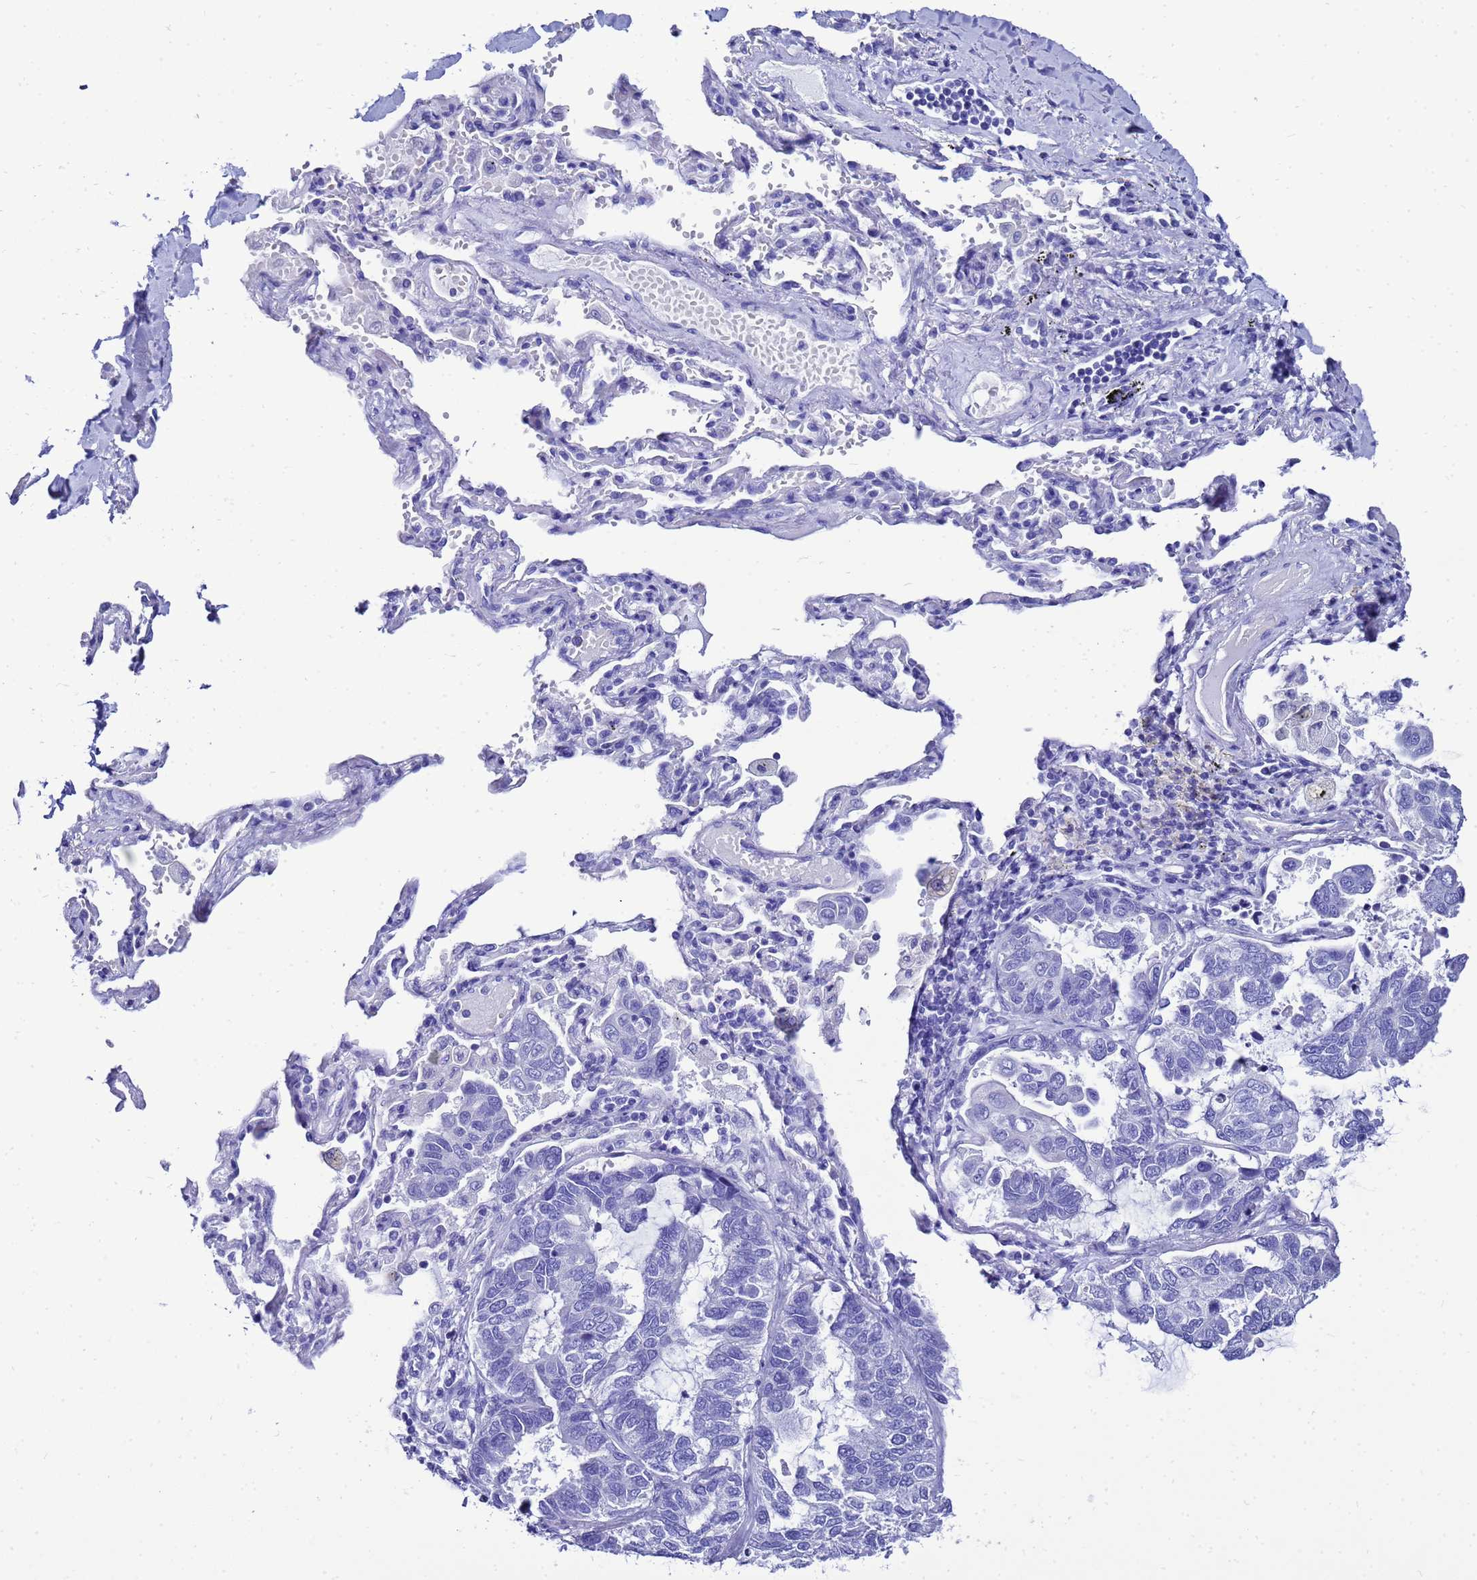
{"staining": {"intensity": "negative", "quantity": "none", "location": "none"}, "tissue": "lung cancer", "cell_type": "Tumor cells", "image_type": "cancer", "snomed": [{"axis": "morphology", "description": "Adenocarcinoma, NOS"}, {"axis": "topography", "description": "Lung"}], "caption": "Human lung cancer (adenocarcinoma) stained for a protein using immunohistochemistry (IHC) exhibits no expression in tumor cells.", "gene": "LIPF", "patient": {"sex": "male", "age": 64}}